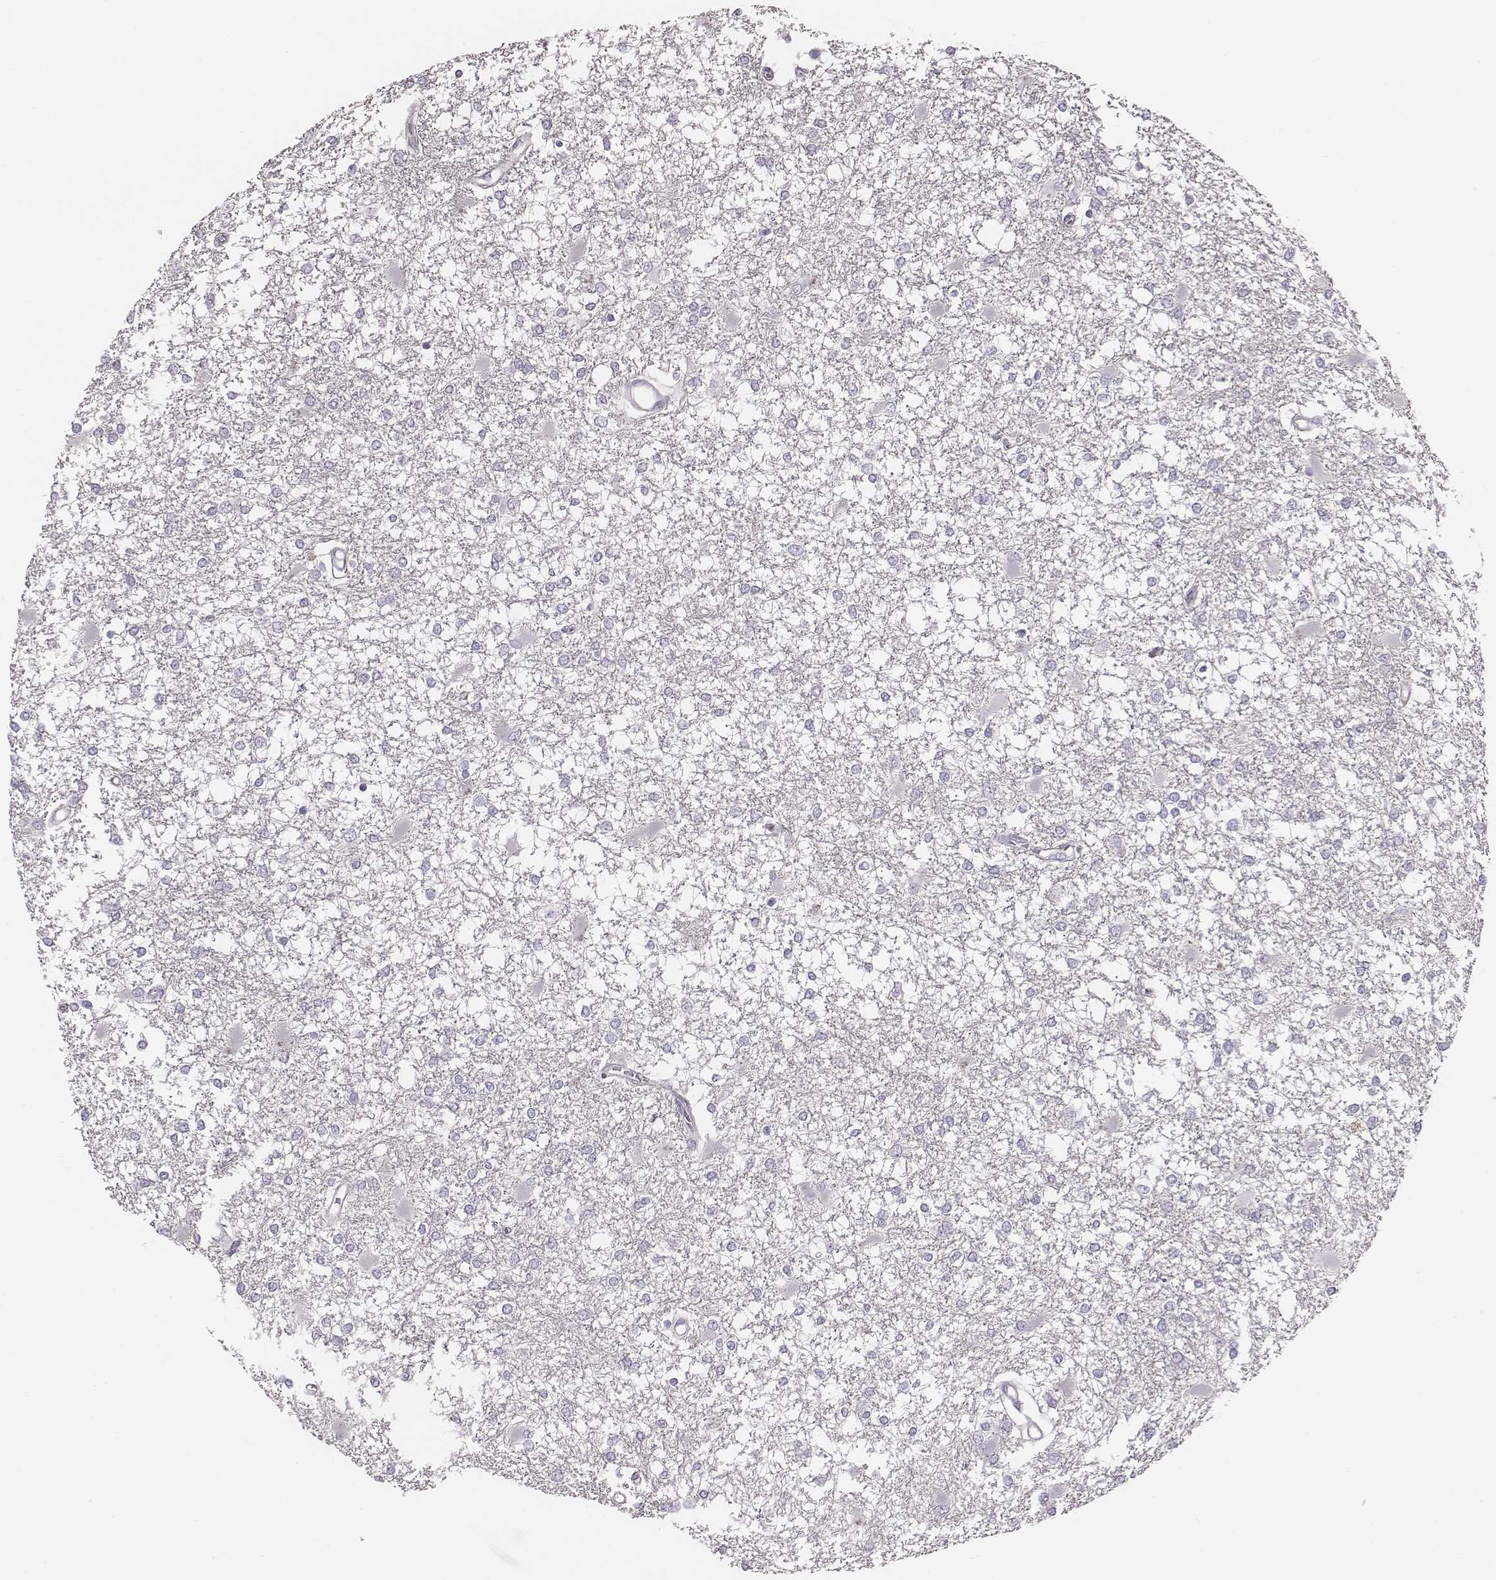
{"staining": {"intensity": "negative", "quantity": "none", "location": "none"}, "tissue": "glioma", "cell_type": "Tumor cells", "image_type": "cancer", "snomed": [{"axis": "morphology", "description": "Glioma, malignant, High grade"}, {"axis": "topography", "description": "Cerebral cortex"}], "caption": "Immunohistochemical staining of malignant glioma (high-grade) demonstrates no significant expression in tumor cells. The staining is performed using DAB (3,3'-diaminobenzidine) brown chromogen with nuclei counter-stained in using hematoxylin.", "gene": "CACNG4", "patient": {"sex": "male", "age": 79}}